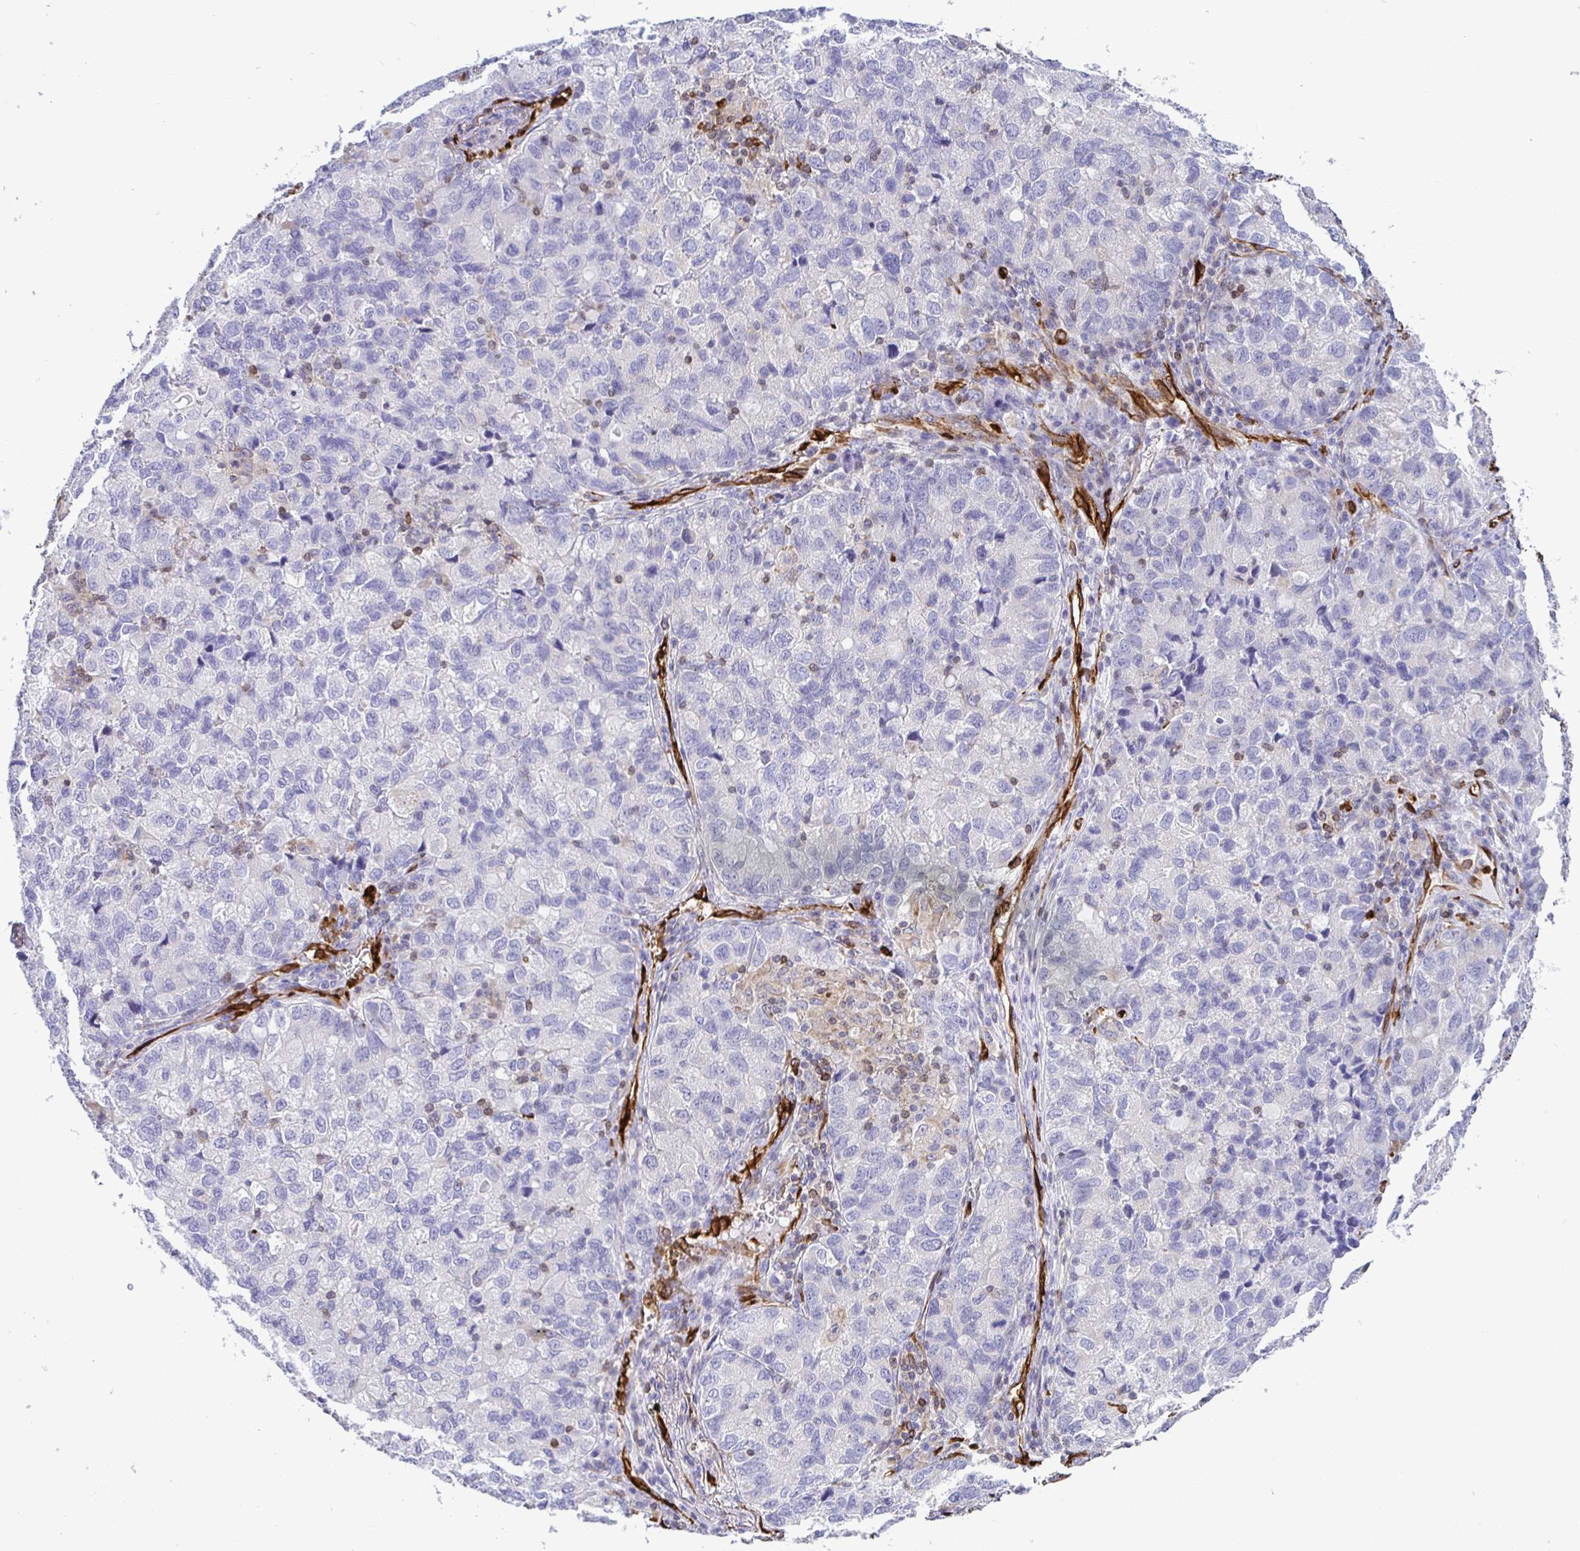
{"staining": {"intensity": "negative", "quantity": "none", "location": "none"}, "tissue": "lung cancer", "cell_type": "Tumor cells", "image_type": "cancer", "snomed": [{"axis": "morphology", "description": "Normal morphology"}, {"axis": "morphology", "description": "Adenocarcinoma, NOS"}, {"axis": "topography", "description": "Lymph node"}, {"axis": "topography", "description": "Lung"}], "caption": "Adenocarcinoma (lung) stained for a protein using immunohistochemistry (IHC) reveals no positivity tumor cells.", "gene": "TP53I11", "patient": {"sex": "female", "age": 51}}